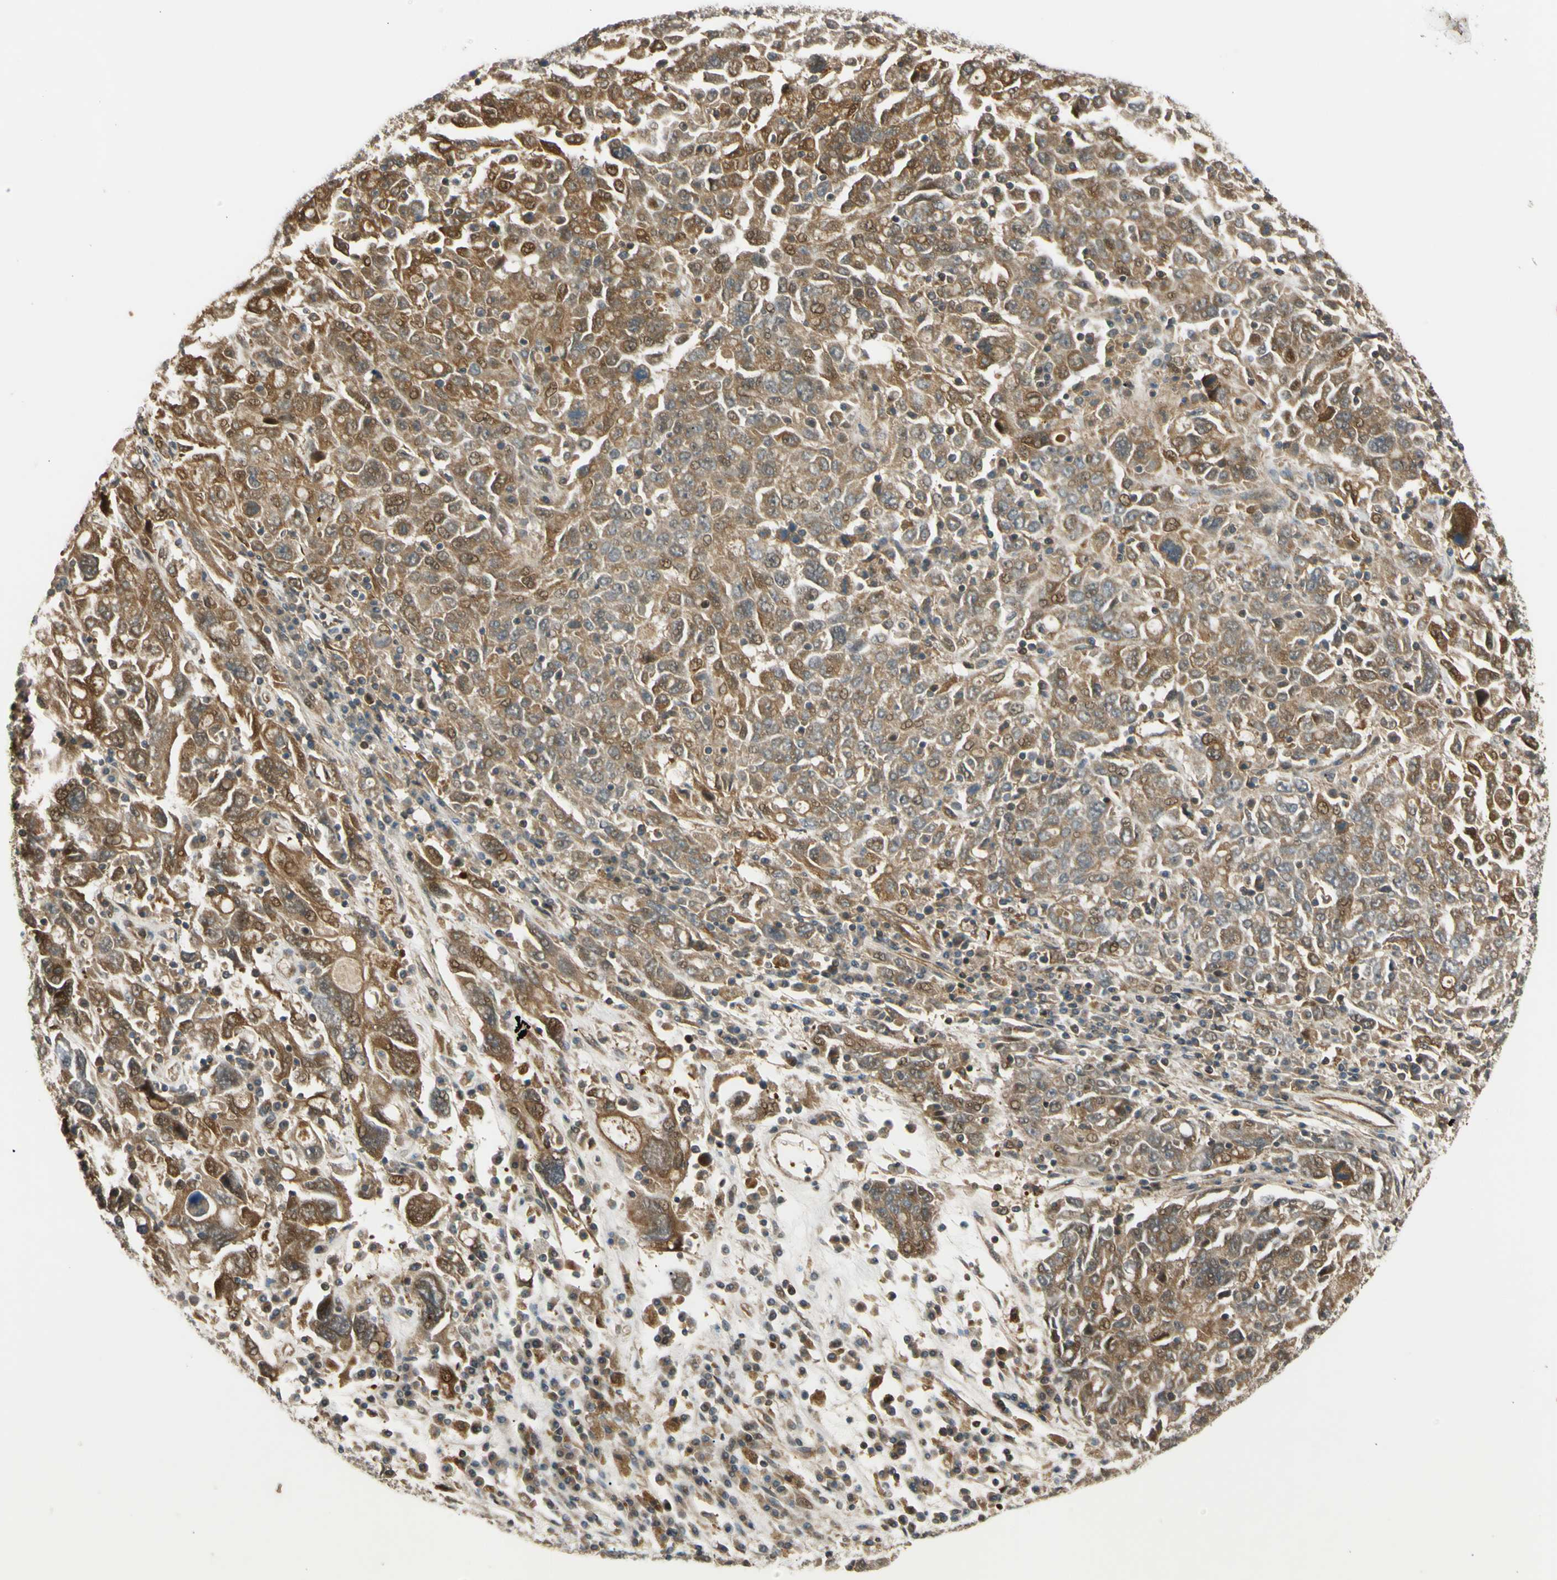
{"staining": {"intensity": "moderate", "quantity": ">75%", "location": "cytoplasmic/membranous"}, "tissue": "ovarian cancer", "cell_type": "Tumor cells", "image_type": "cancer", "snomed": [{"axis": "morphology", "description": "Carcinoma, endometroid"}, {"axis": "topography", "description": "Ovary"}], "caption": "A medium amount of moderate cytoplasmic/membranous staining is identified in approximately >75% of tumor cells in ovarian cancer tissue.", "gene": "FLII", "patient": {"sex": "female", "age": 62}}